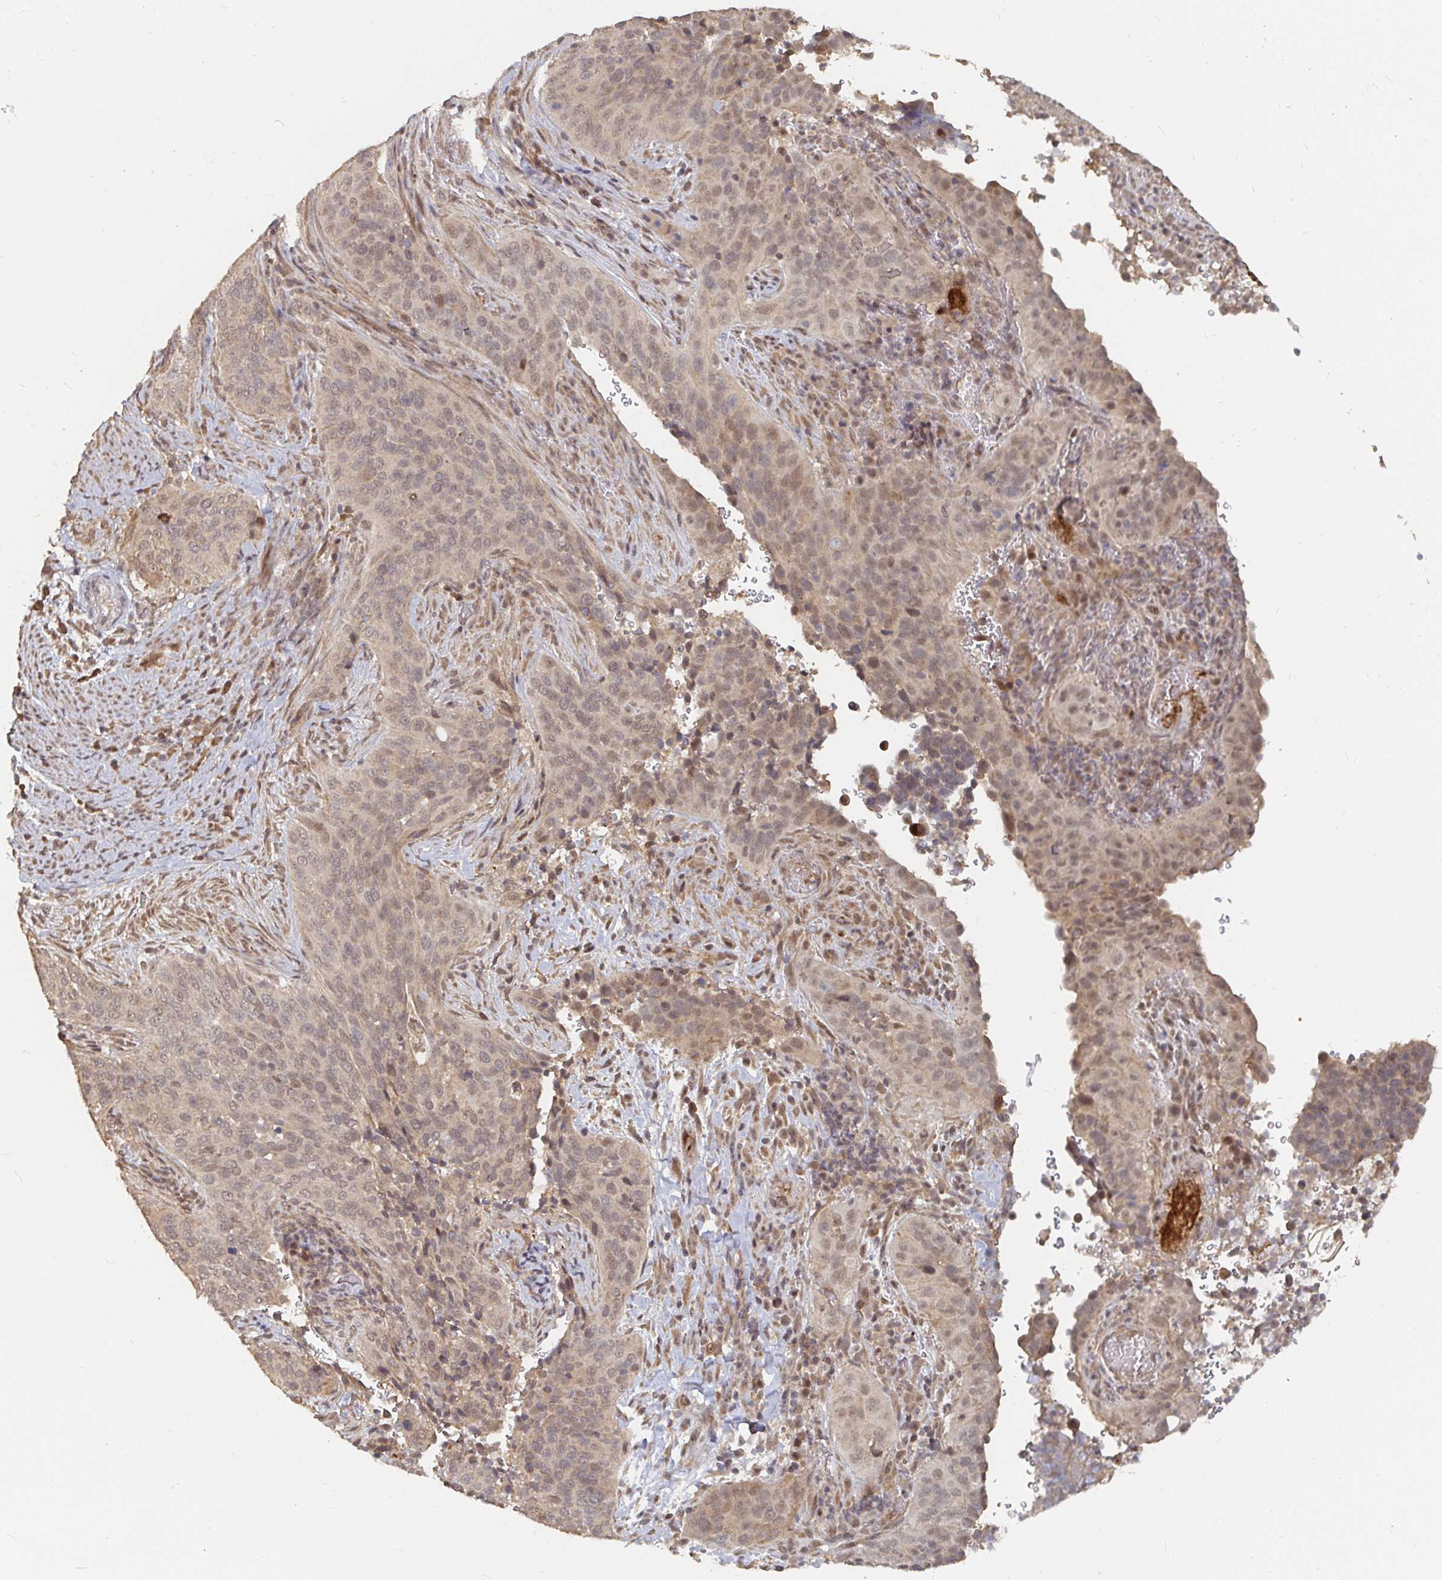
{"staining": {"intensity": "weak", "quantity": "25%-75%", "location": "cytoplasmic/membranous,nuclear"}, "tissue": "cervical cancer", "cell_type": "Tumor cells", "image_type": "cancer", "snomed": [{"axis": "morphology", "description": "Squamous cell carcinoma, NOS"}, {"axis": "topography", "description": "Cervix"}], "caption": "Immunohistochemistry (DAB) staining of cervical cancer (squamous cell carcinoma) displays weak cytoplasmic/membranous and nuclear protein staining in approximately 25%-75% of tumor cells.", "gene": "LRP5", "patient": {"sex": "female", "age": 38}}